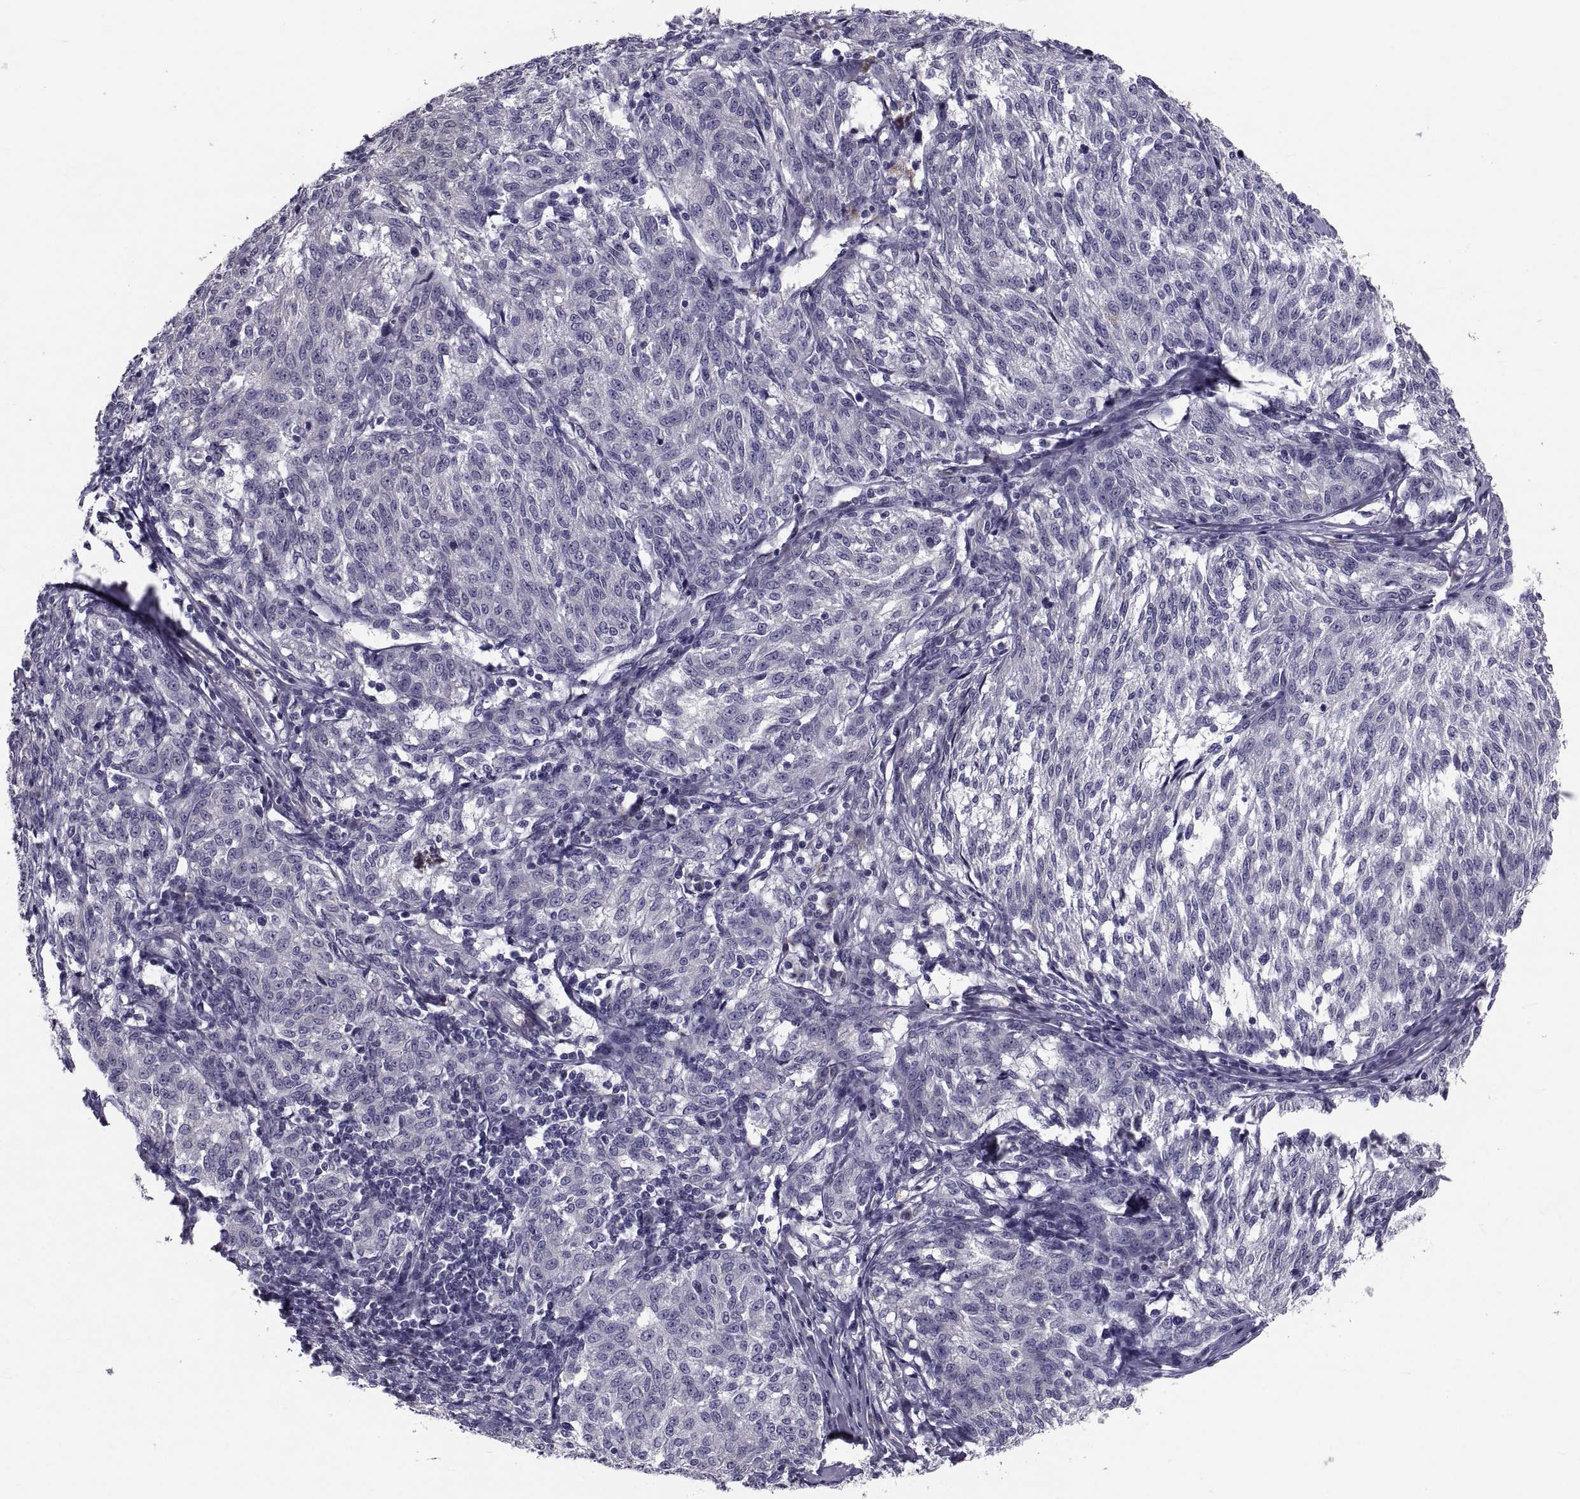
{"staining": {"intensity": "negative", "quantity": "none", "location": "none"}, "tissue": "melanoma", "cell_type": "Tumor cells", "image_type": "cancer", "snomed": [{"axis": "morphology", "description": "Malignant melanoma, NOS"}, {"axis": "topography", "description": "Skin"}], "caption": "Melanoma was stained to show a protein in brown. There is no significant positivity in tumor cells.", "gene": "PDZRN4", "patient": {"sex": "female", "age": 72}}